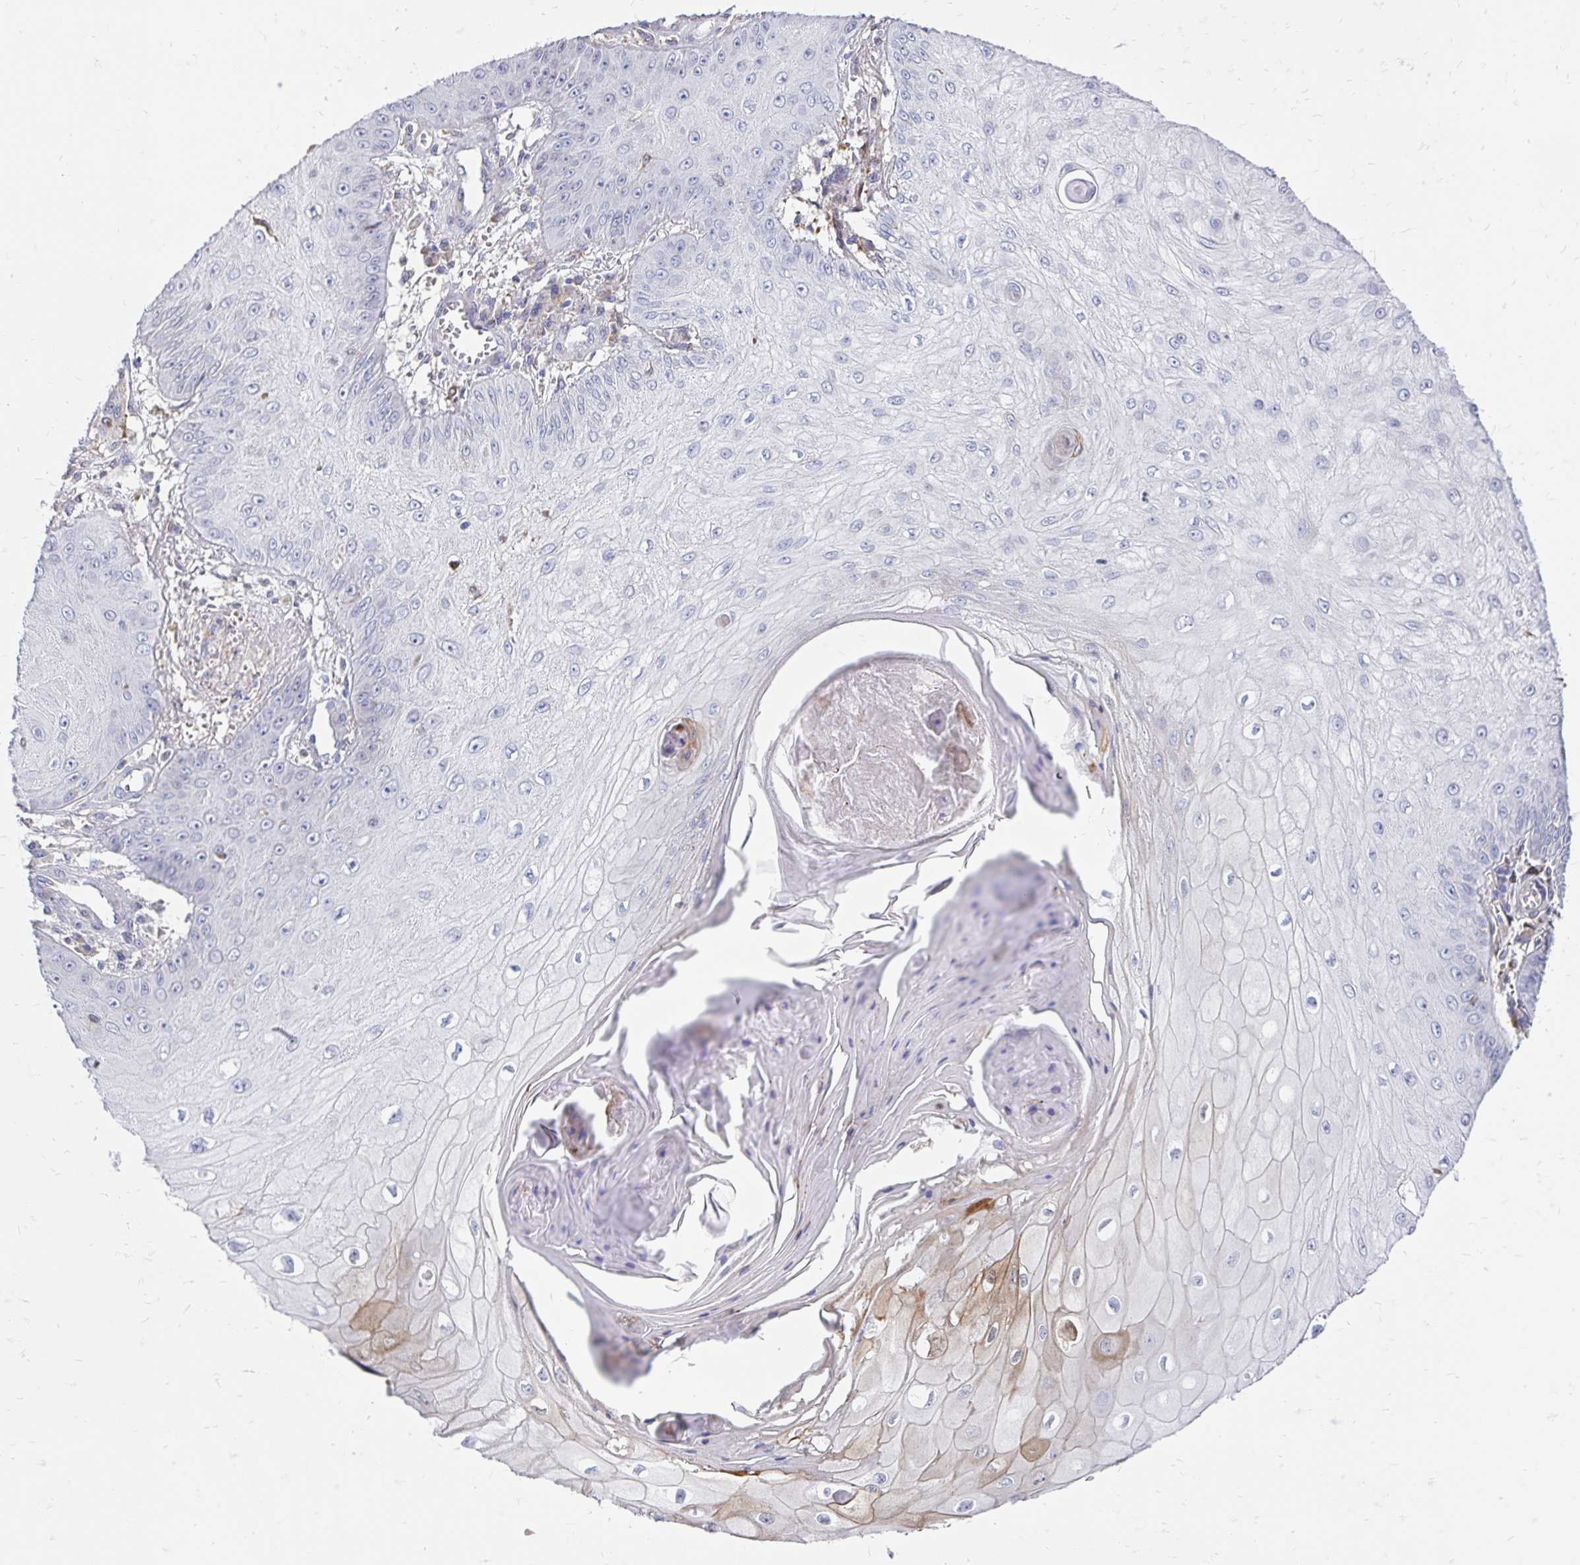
{"staining": {"intensity": "negative", "quantity": "none", "location": "none"}, "tissue": "skin cancer", "cell_type": "Tumor cells", "image_type": "cancer", "snomed": [{"axis": "morphology", "description": "Squamous cell carcinoma, NOS"}, {"axis": "topography", "description": "Skin"}], "caption": "Immunohistochemistry of squamous cell carcinoma (skin) exhibits no expression in tumor cells.", "gene": "CDKL1", "patient": {"sex": "male", "age": 70}}